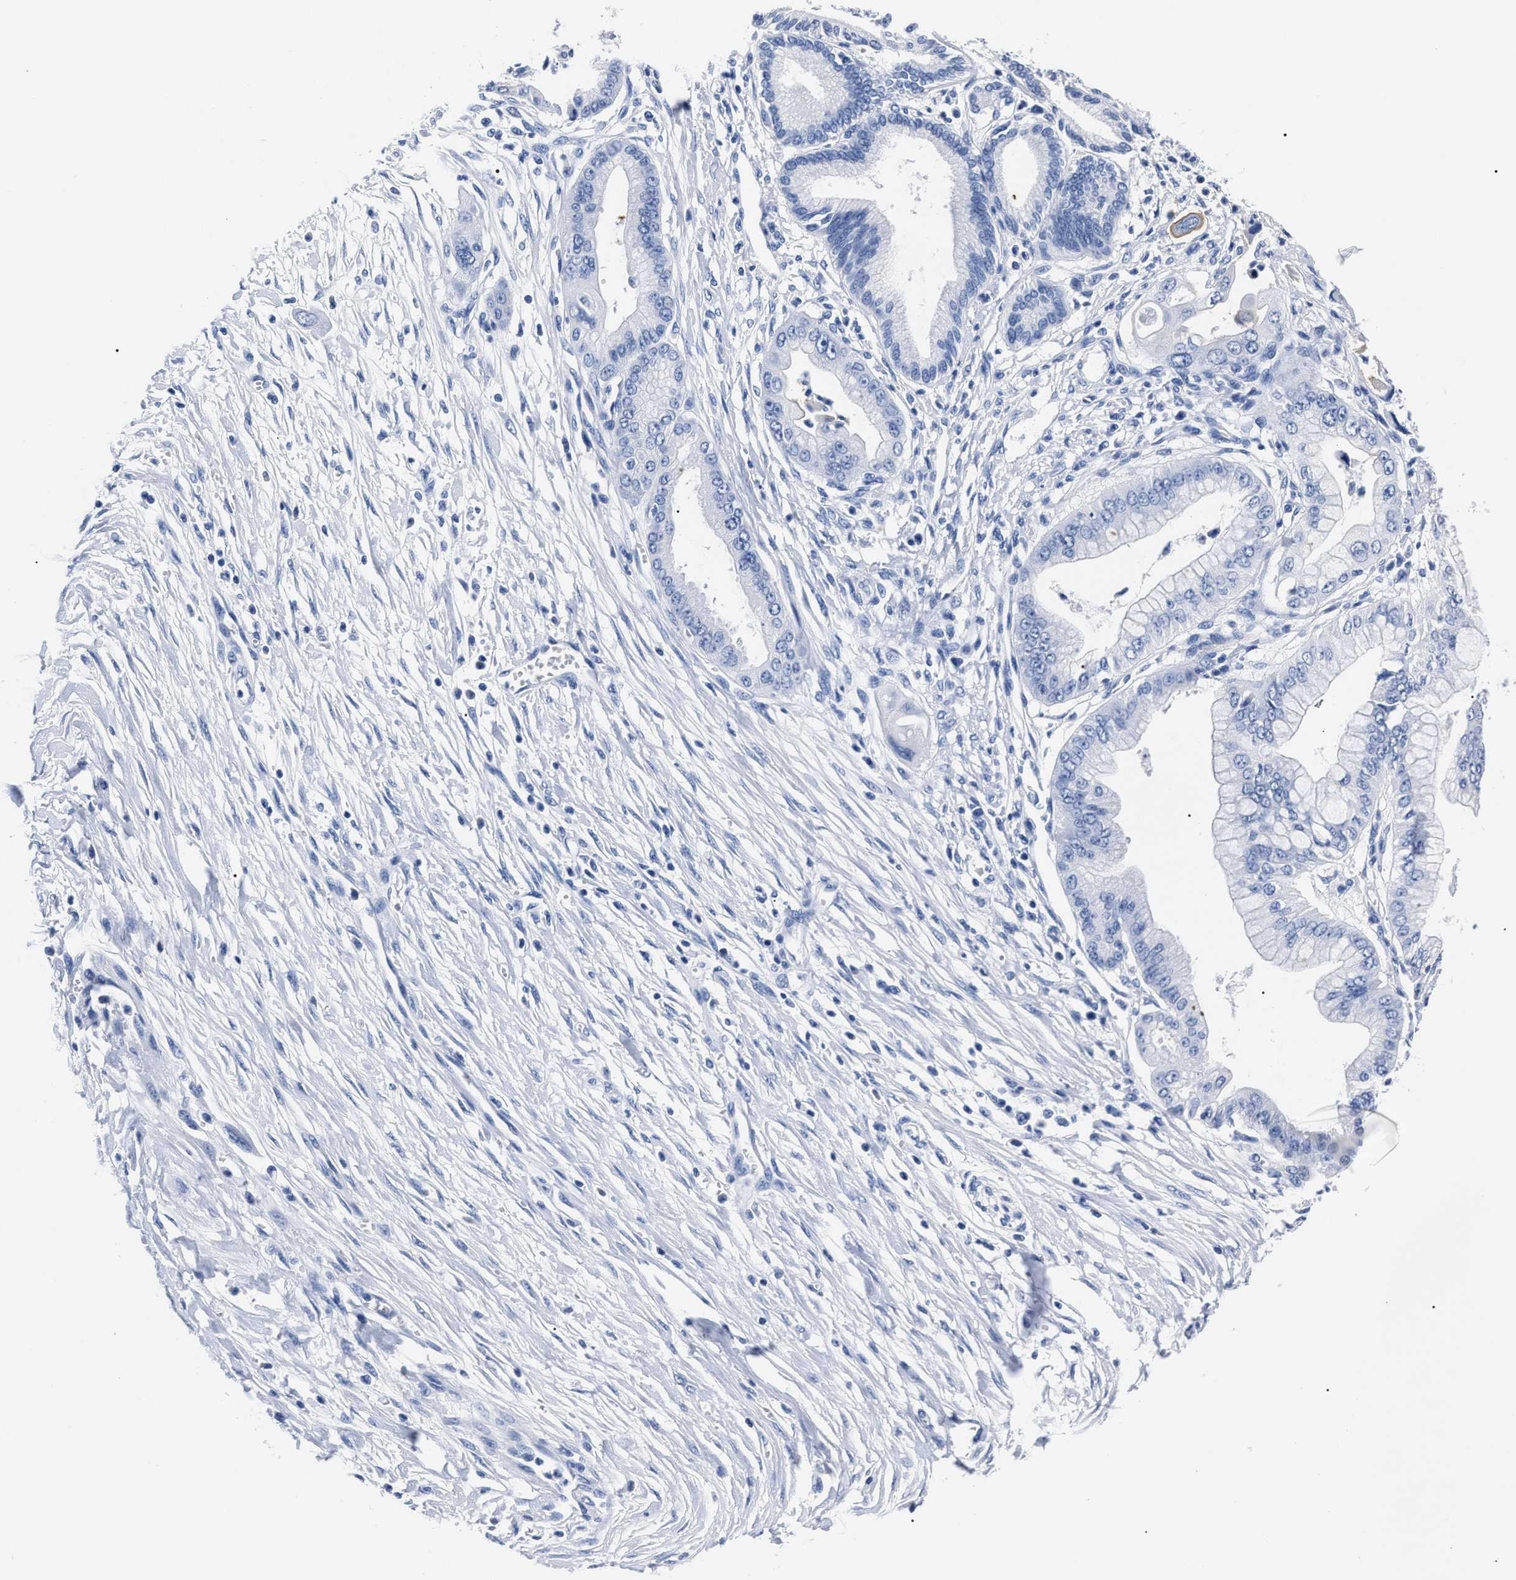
{"staining": {"intensity": "negative", "quantity": "none", "location": "none"}, "tissue": "pancreatic cancer", "cell_type": "Tumor cells", "image_type": "cancer", "snomed": [{"axis": "morphology", "description": "Adenocarcinoma, NOS"}, {"axis": "topography", "description": "Pancreas"}], "caption": "Immunohistochemistry (IHC) histopathology image of human pancreatic cancer (adenocarcinoma) stained for a protein (brown), which exhibits no staining in tumor cells. (DAB immunohistochemistry (IHC) with hematoxylin counter stain).", "gene": "ALPG", "patient": {"sex": "male", "age": 59}}